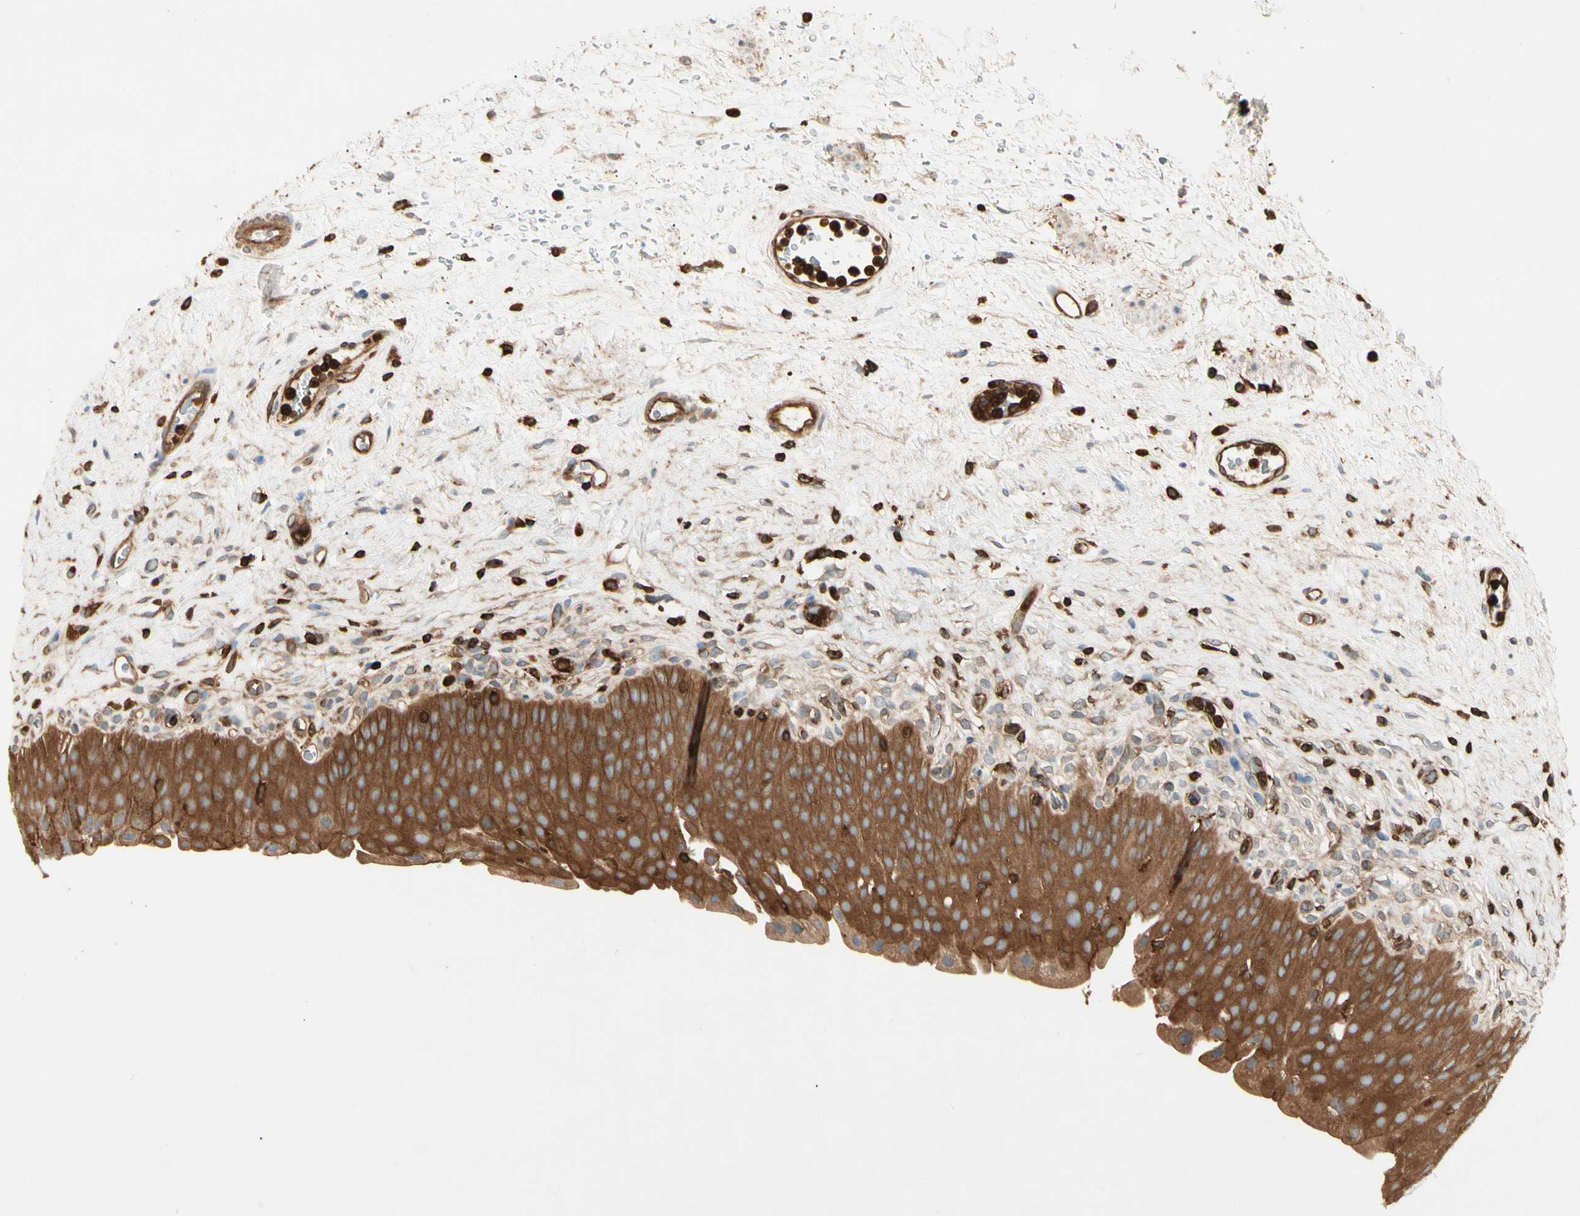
{"staining": {"intensity": "strong", "quantity": ">75%", "location": "cytoplasmic/membranous"}, "tissue": "urinary bladder", "cell_type": "Urothelial cells", "image_type": "normal", "snomed": [{"axis": "morphology", "description": "Normal tissue, NOS"}, {"axis": "morphology", "description": "Urothelial carcinoma, High grade"}, {"axis": "topography", "description": "Urinary bladder"}], "caption": "Immunohistochemical staining of benign urinary bladder demonstrates strong cytoplasmic/membranous protein positivity in about >75% of urothelial cells. Using DAB (brown) and hematoxylin (blue) stains, captured at high magnification using brightfield microscopy.", "gene": "ARPC2", "patient": {"sex": "male", "age": 46}}